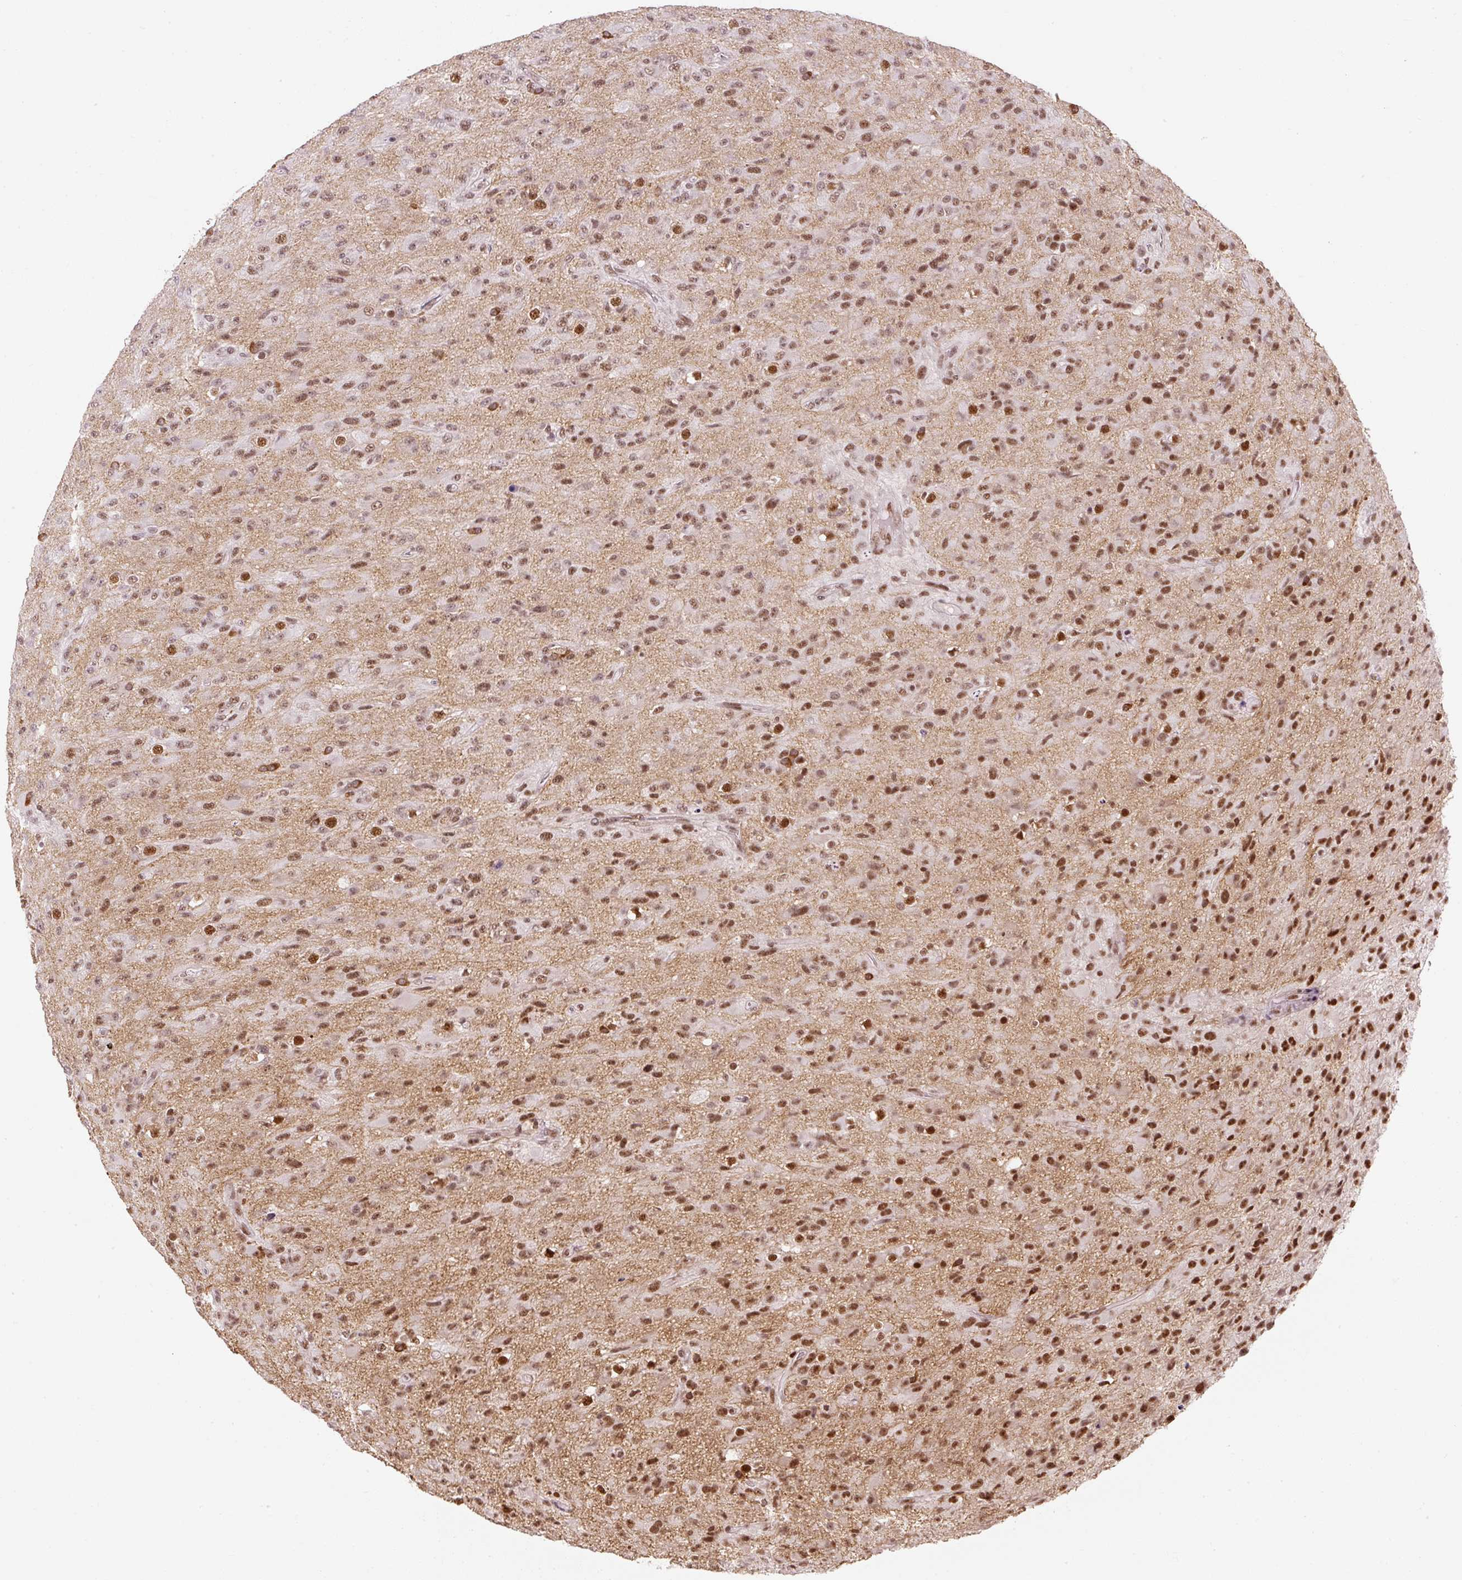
{"staining": {"intensity": "moderate", "quantity": ">75%", "location": "nuclear"}, "tissue": "glioma", "cell_type": "Tumor cells", "image_type": "cancer", "snomed": [{"axis": "morphology", "description": "Glioma, malignant, Low grade"}, {"axis": "topography", "description": "Brain"}], "caption": "Protein staining displays moderate nuclear positivity in approximately >75% of tumor cells in malignant low-grade glioma.", "gene": "U2AF2", "patient": {"sex": "male", "age": 65}}